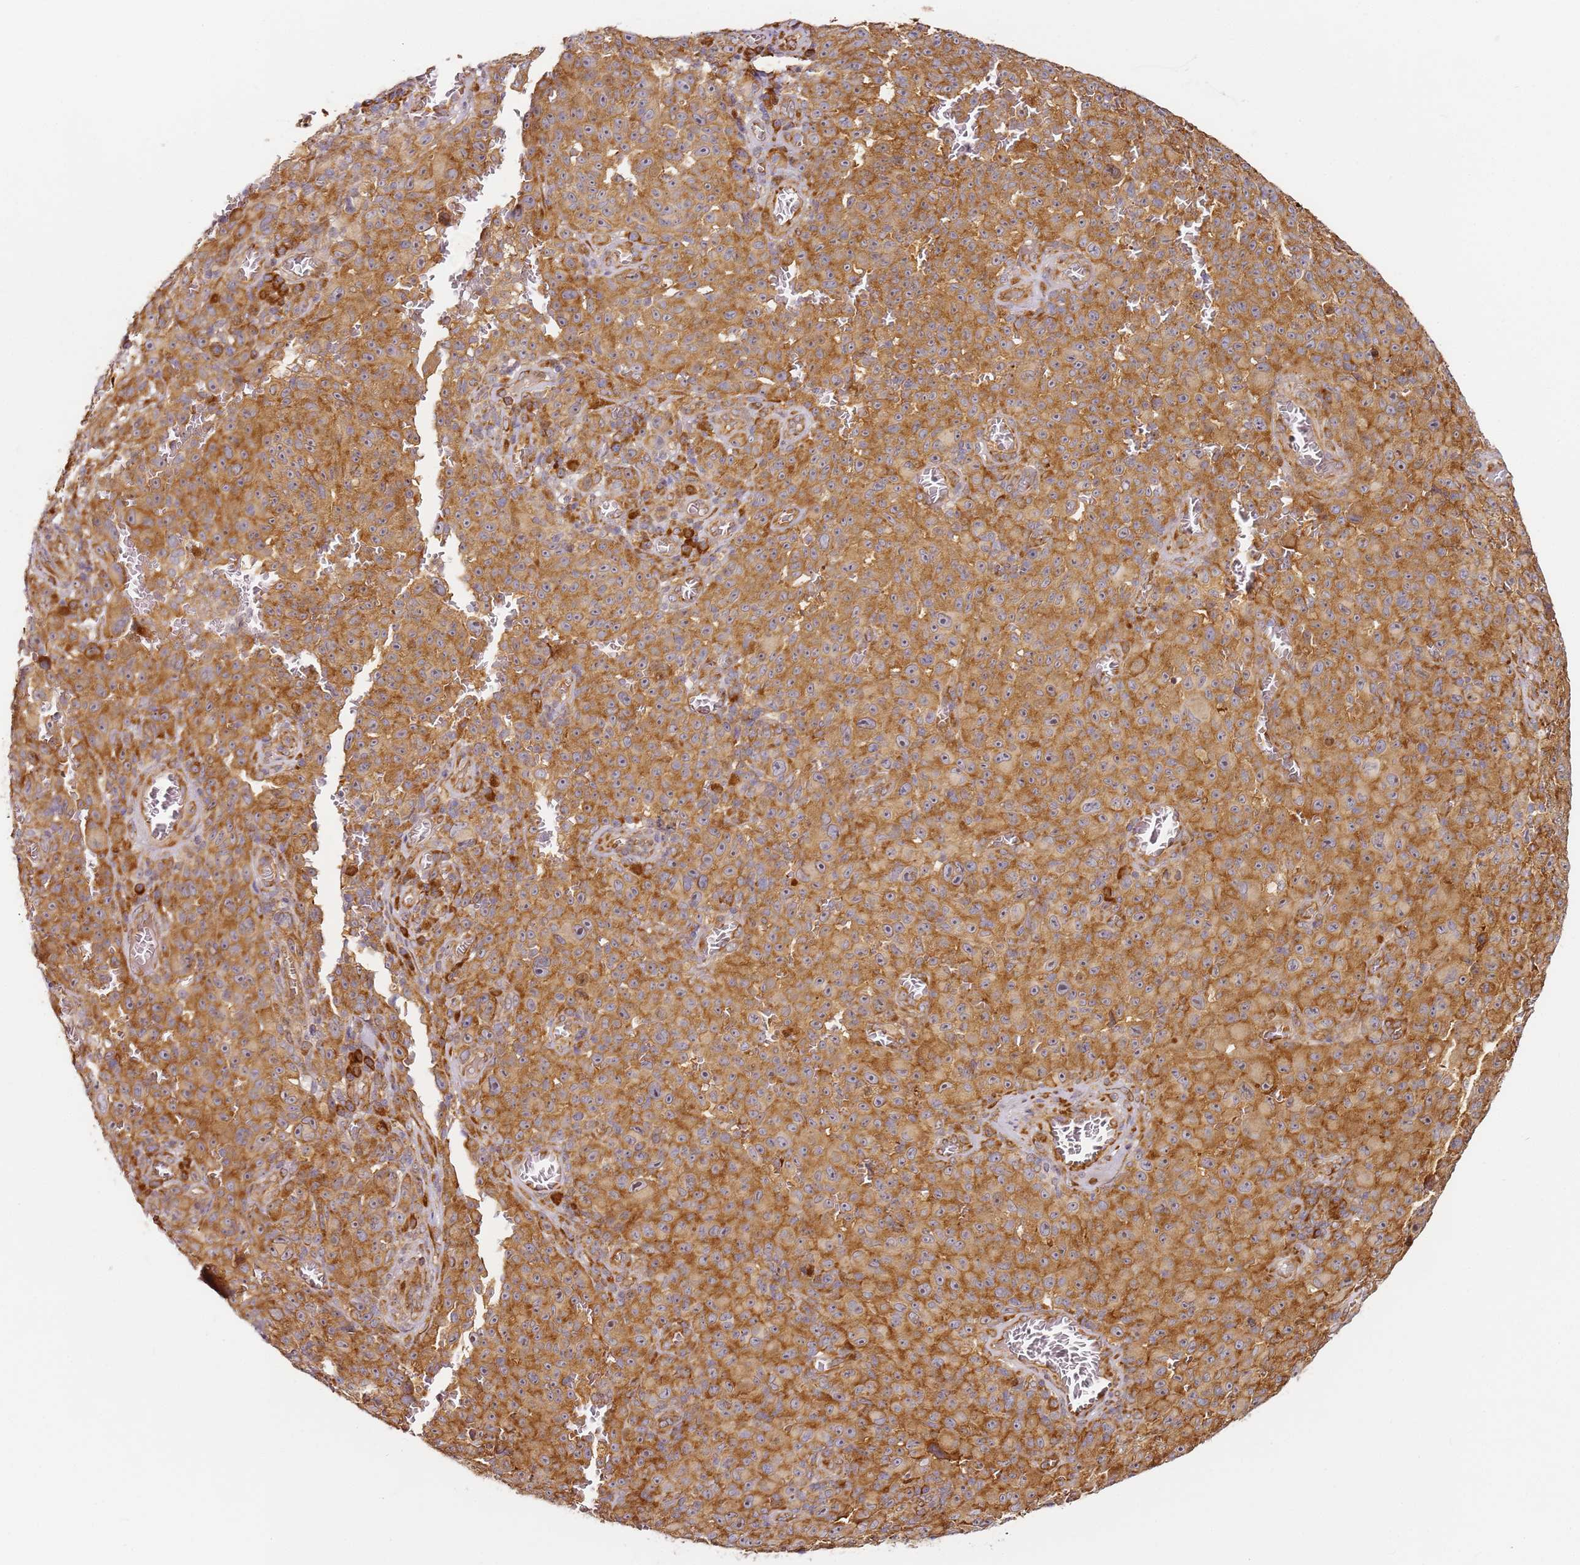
{"staining": {"intensity": "moderate", "quantity": ">75%", "location": "cytoplasmic/membranous"}, "tissue": "melanoma", "cell_type": "Tumor cells", "image_type": "cancer", "snomed": [{"axis": "morphology", "description": "Malignant melanoma, NOS"}, {"axis": "topography", "description": "Skin"}], "caption": "Immunohistochemical staining of melanoma exhibits medium levels of moderate cytoplasmic/membranous staining in about >75% of tumor cells. The protein is stained brown, and the nuclei are stained in blue (DAB IHC with brightfield microscopy, high magnification).", "gene": "RPS3A", "patient": {"sex": "female", "age": 82}}